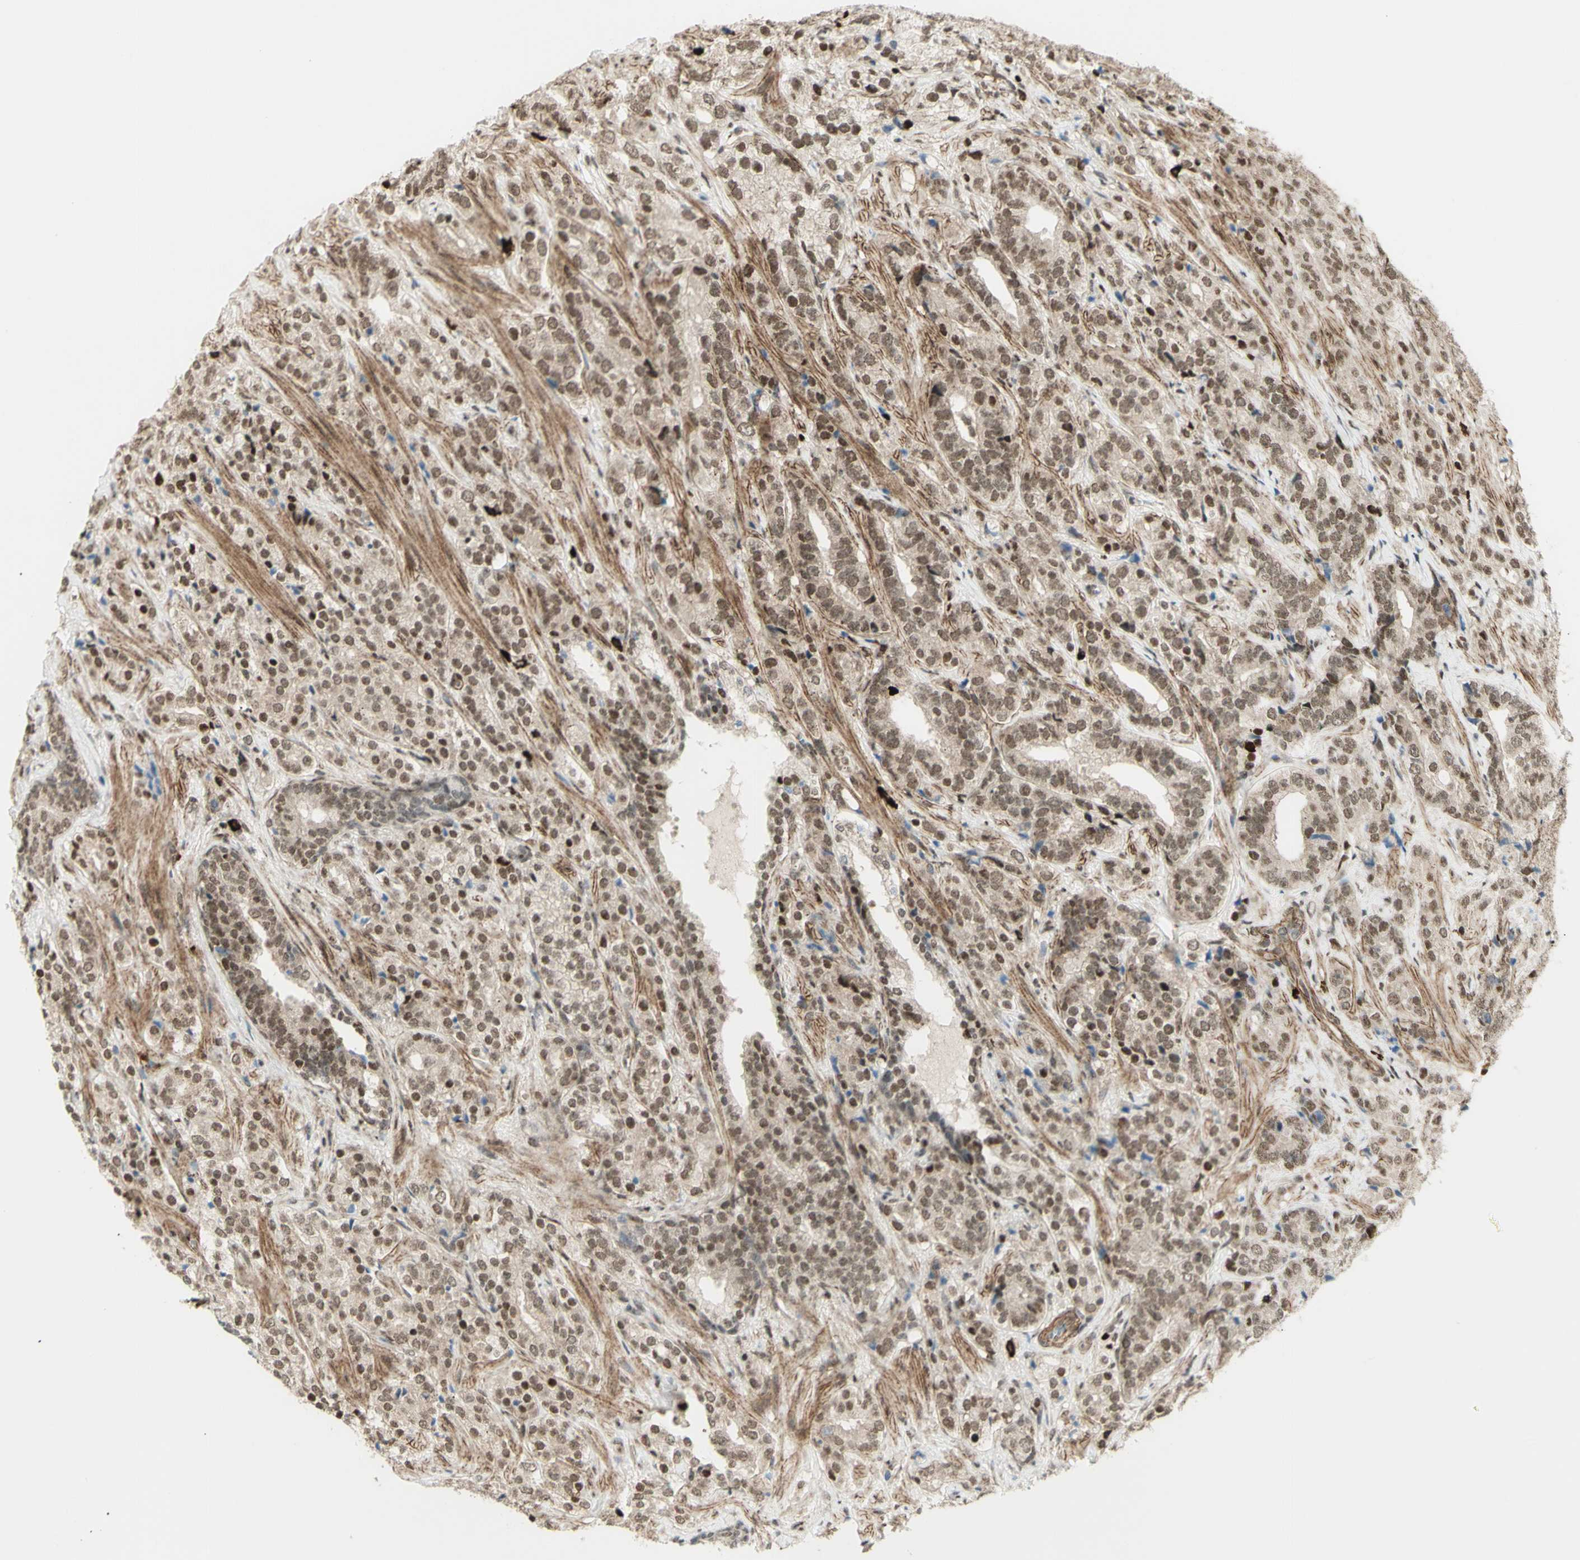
{"staining": {"intensity": "weak", "quantity": ">75%", "location": "nuclear"}, "tissue": "prostate cancer", "cell_type": "Tumor cells", "image_type": "cancer", "snomed": [{"axis": "morphology", "description": "Adenocarcinoma, High grade"}, {"axis": "topography", "description": "Prostate"}], "caption": "Immunohistochemical staining of human high-grade adenocarcinoma (prostate) shows weak nuclear protein positivity in approximately >75% of tumor cells.", "gene": "ZMYM6", "patient": {"sex": "male", "age": 71}}